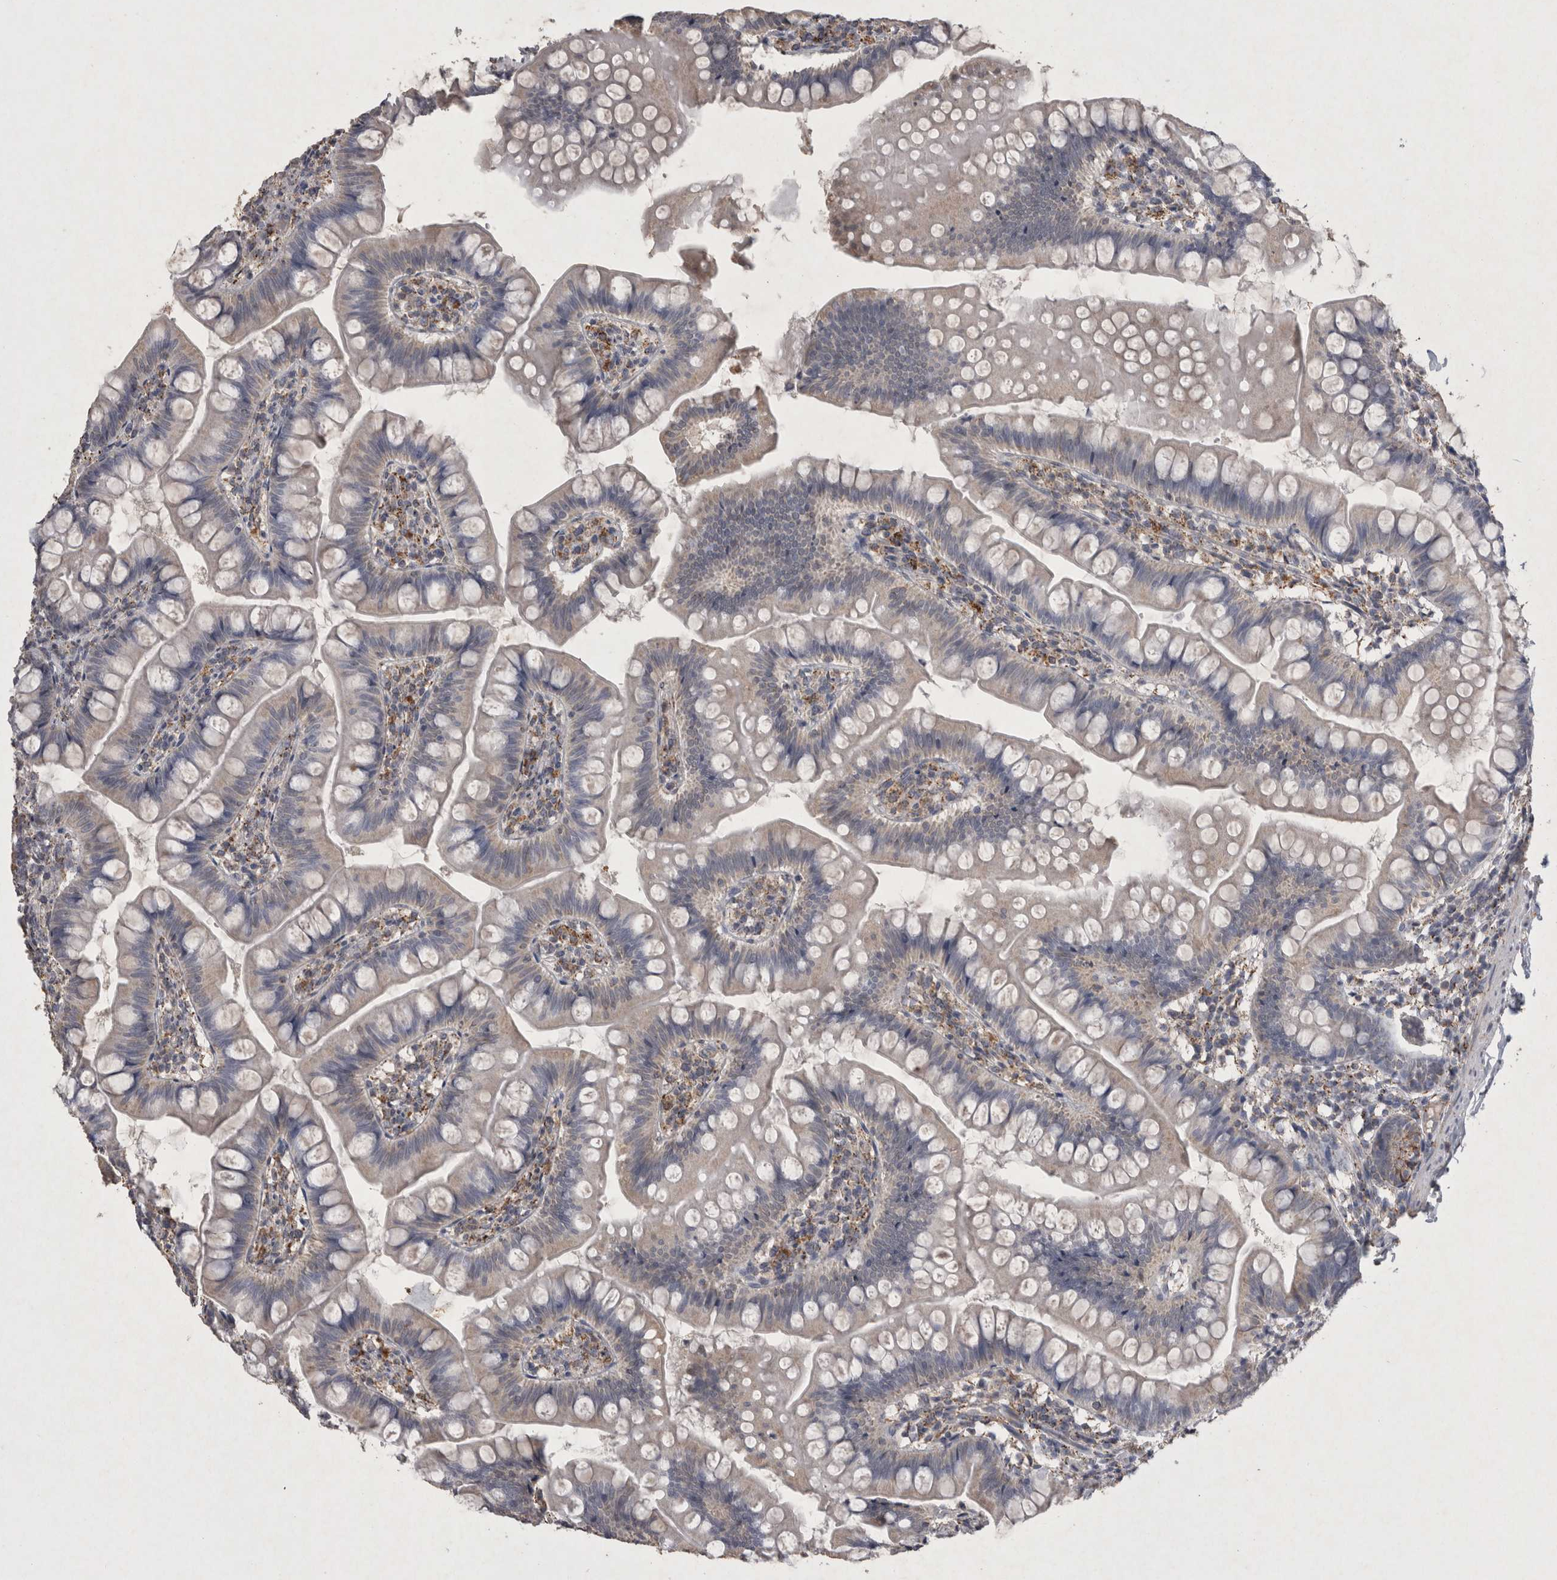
{"staining": {"intensity": "moderate", "quantity": "<25%", "location": "cytoplasmic/membranous"}, "tissue": "small intestine", "cell_type": "Glandular cells", "image_type": "normal", "snomed": [{"axis": "morphology", "description": "Normal tissue, NOS"}, {"axis": "topography", "description": "Small intestine"}], "caption": "An immunohistochemistry (IHC) micrograph of benign tissue is shown. Protein staining in brown highlights moderate cytoplasmic/membranous positivity in small intestine within glandular cells. Nuclei are stained in blue.", "gene": "DKK3", "patient": {"sex": "male", "age": 7}}